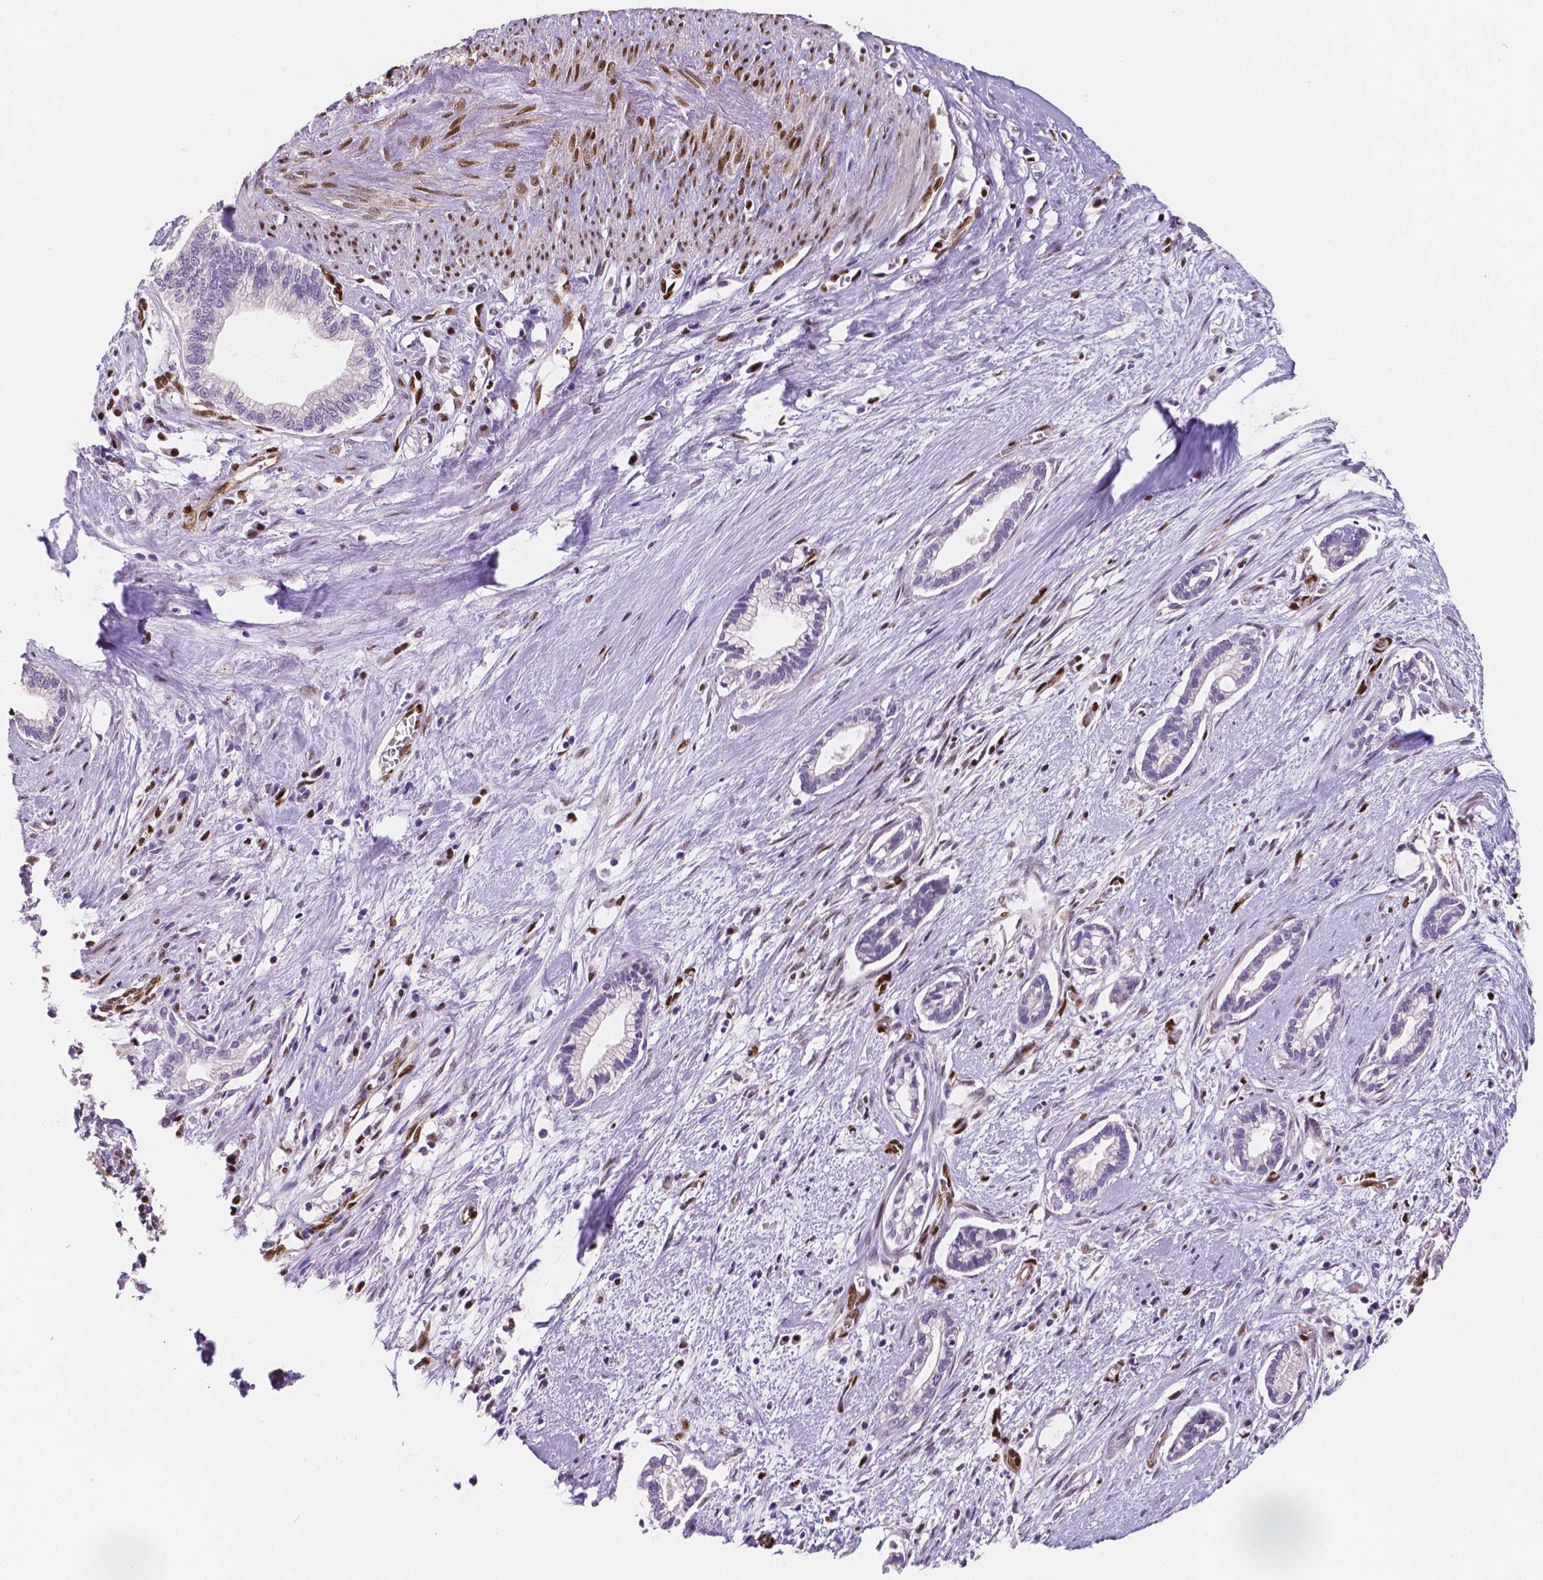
{"staining": {"intensity": "negative", "quantity": "none", "location": "none"}, "tissue": "cervical cancer", "cell_type": "Tumor cells", "image_type": "cancer", "snomed": [{"axis": "morphology", "description": "Adenocarcinoma, NOS"}, {"axis": "topography", "description": "Cervix"}], "caption": "Human cervical cancer stained for a protein using immunohistochemistry (IHC) displays no staining in tumor cells.", "gene": "MEF2C", "patient": {"sex": "female", "age": 62}}